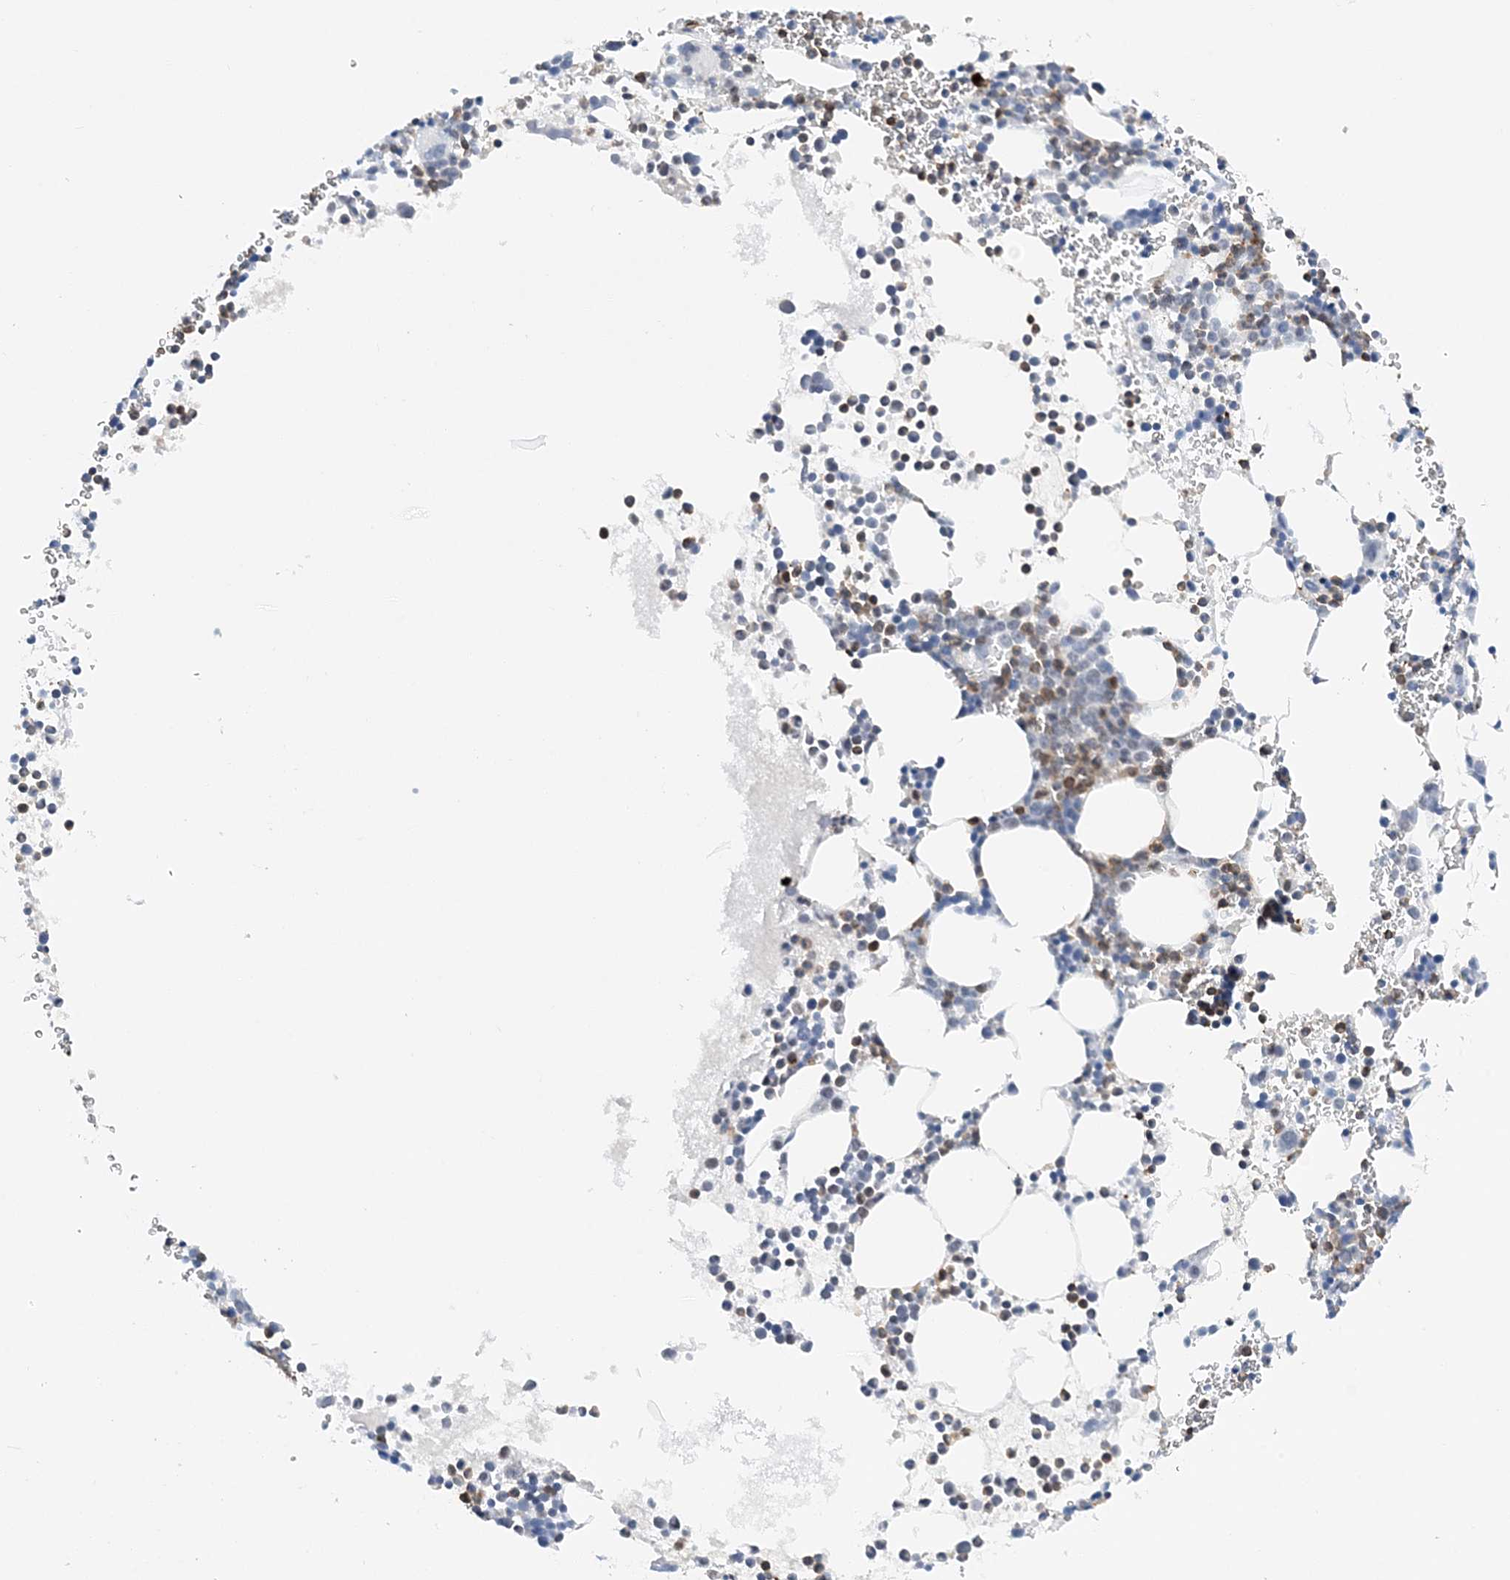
{"staining": {"intensity": "moderate", "quantity": "<25%", "location": "cytoplasmic/membranous,nuclear"}, "tissue": "bone marrow", "cell_type": "Hematopoietic cells", "image_type": "normal", "snomed": [{"axis": "morphology", "description": "Normal tissue, NOS"}, {"axis": "topography", "description": "Bone marrow"}], "caption": "A high-resolution image shows IHC staining of benign bone marrow, which exhibits moderate cytoplasmic/membranous,nuclear staining in about <25% of hematopoietic cells. (DAB = brown stain, brightfield microscopy at high magnification).", "gene": "PRMT9", "patient": {"sex": "female", "age": 78}}